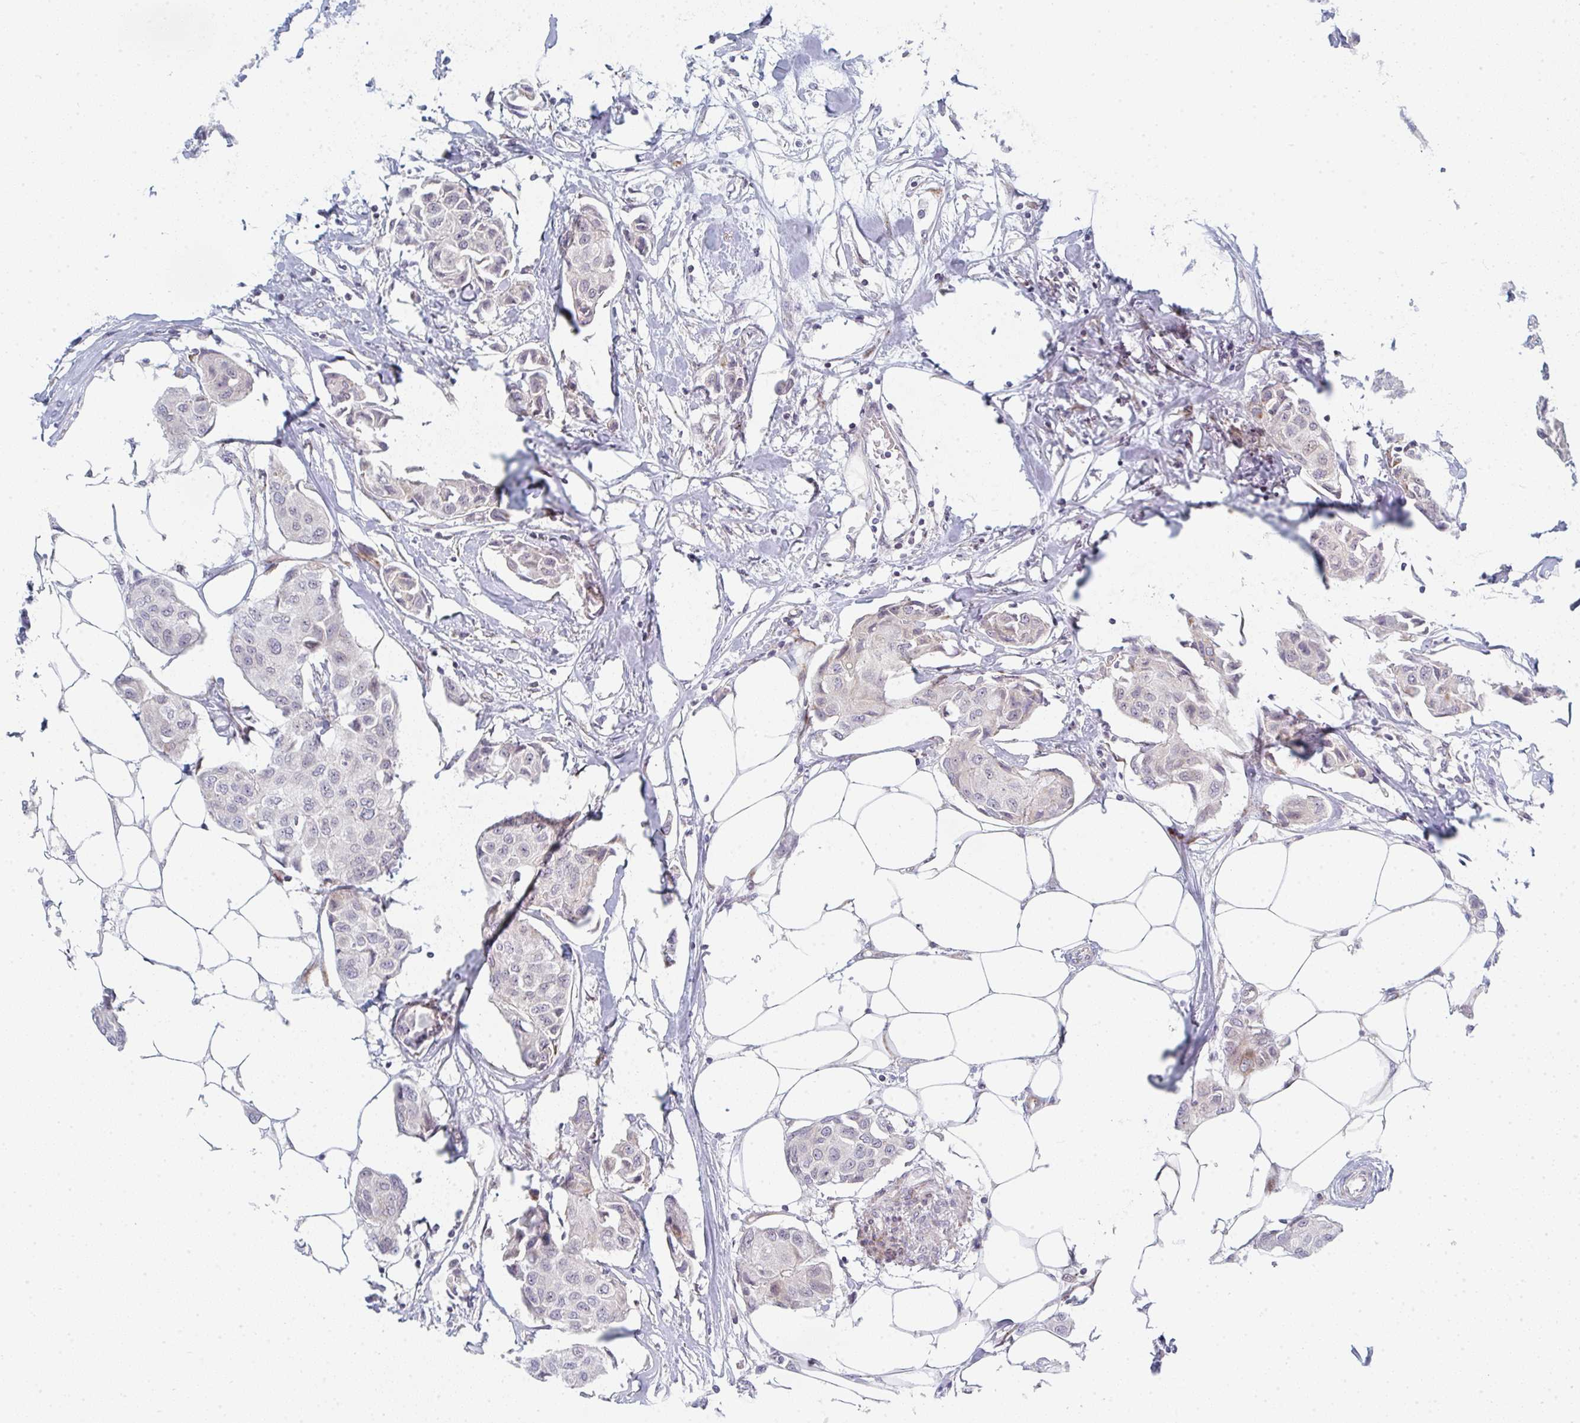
{"staining": {"intensity": "negative", "quantity": "none", "location": "none"}, "tissue": "breast cancer", "cell_type": "Tumor cells", "image_type": "cancer", "snomed": [{"axis": "morphology", "description": "Duct carcinoma"}, {"axis": "topography", "description": "Breast"}, {"axis": "topography", "description": "Lymph node"}], "caption": "There is no significant staining in tumor cells of intraductal carcinoma (breast). (DAB (3,3'-diaminobenzidine) immunohistochemistry (IHC) with hematoxylin counter stain).", "gene": "PRKCH", "patient": {"sex": "female", "age": 80}}